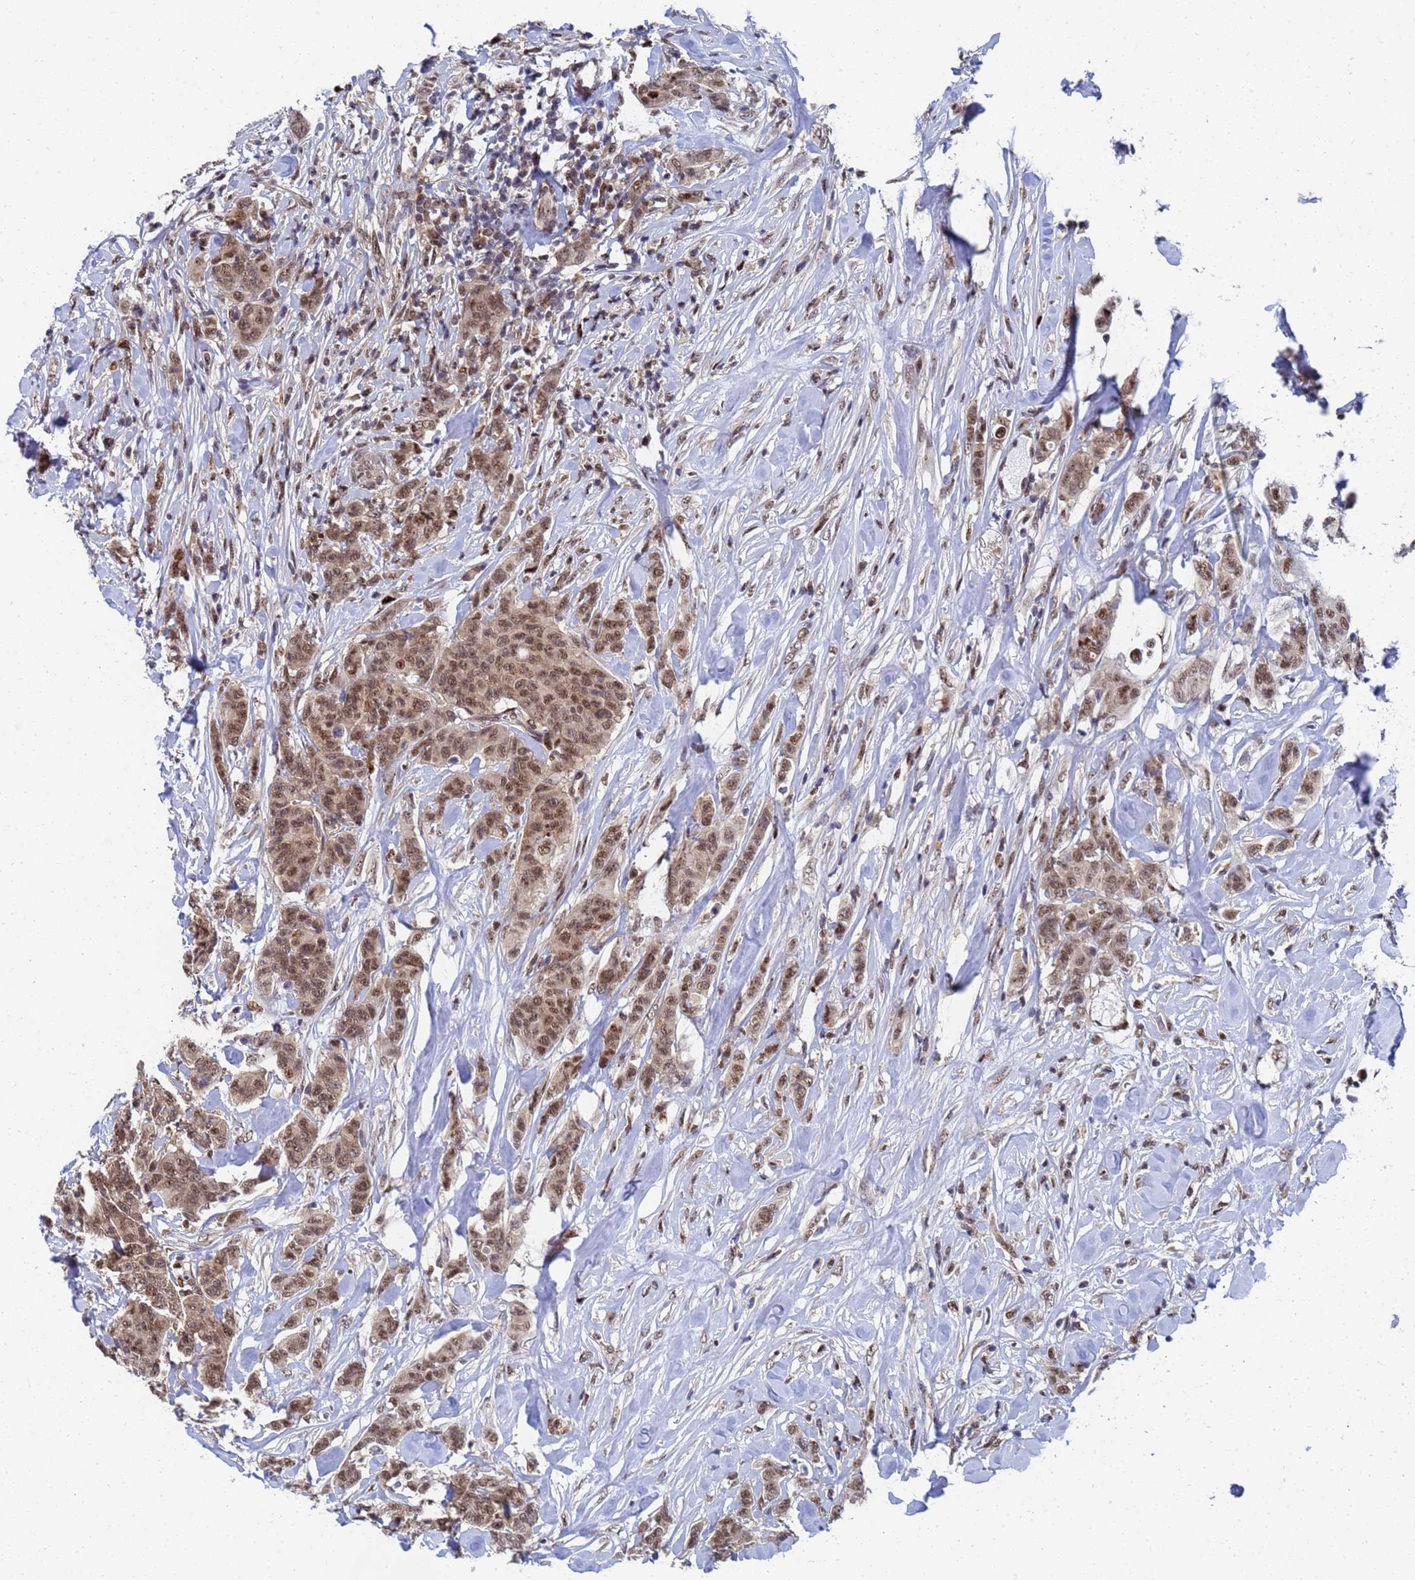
{"staining": {"intensity": "moderate", "quantity": ">75%", "location": "cytoplasmic/membranous,nuclear"}, "tissue": "breast cancer", "cell_type": "Tumor cells", "image_type": "cancer", "snomed": [{"axis": "morphology", "description": "Duct carcinoma"}, {"axis": "topography", "description": "Breast"}], "caption": "Breast infiltrating ductal carcinoma was stained to show a protein in brown. There is medium levels of moderate cytoplasmic/membranous and nuclear positivity in approximately >75% of tumor cells.", "gene": "AP5Z1", "patient": {"sex": "female", "age": 40}}